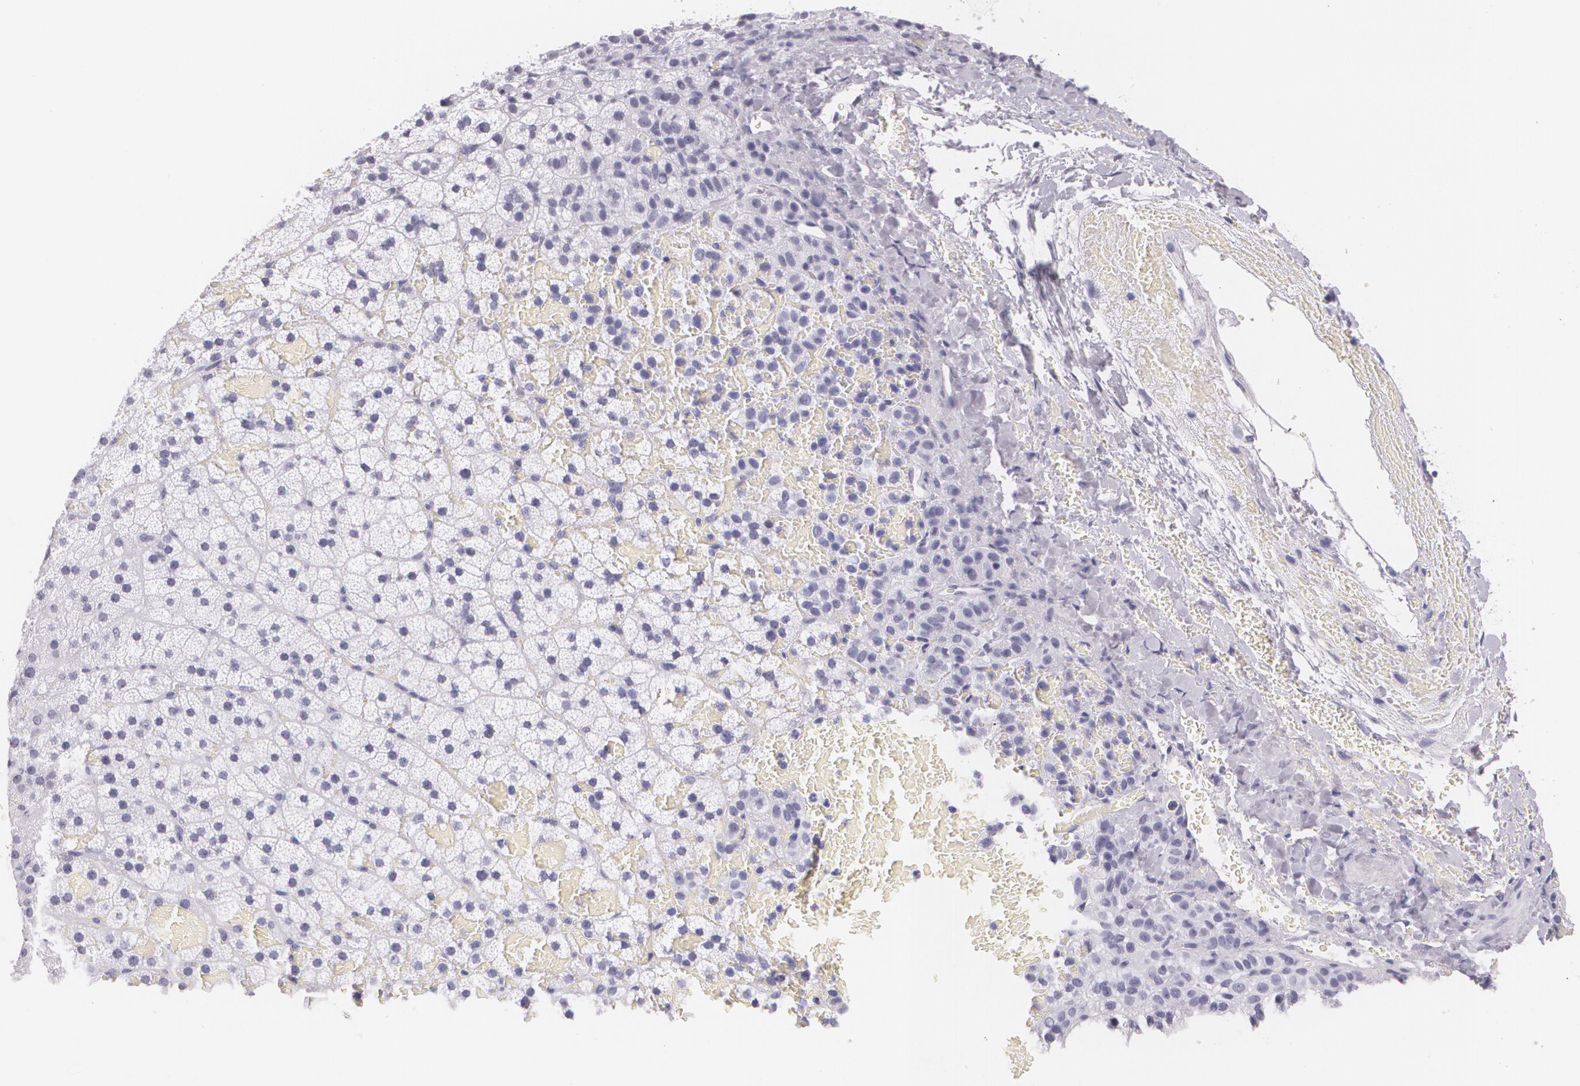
{"staining": {"intensity": "negative", "quantity": "none", "location": "none"}, "tissue": "adrenal gland", "cell_type": "Glandular cells", "image_type": "normal", "snomed": [{"axis": "morphology", "description": "Normal tissue, NOS"}, {"axis": "topography", "description": "Adrenal gland"}], "caption": "This micrograph is of benign adrenal gland stained with immunohistochemistry to label a protein in brown with the nuclei are counter-stained blue. There is no expression in glandular cells.", "gene": "DLG4", "patient": {"sex": "male", "age": 35}}